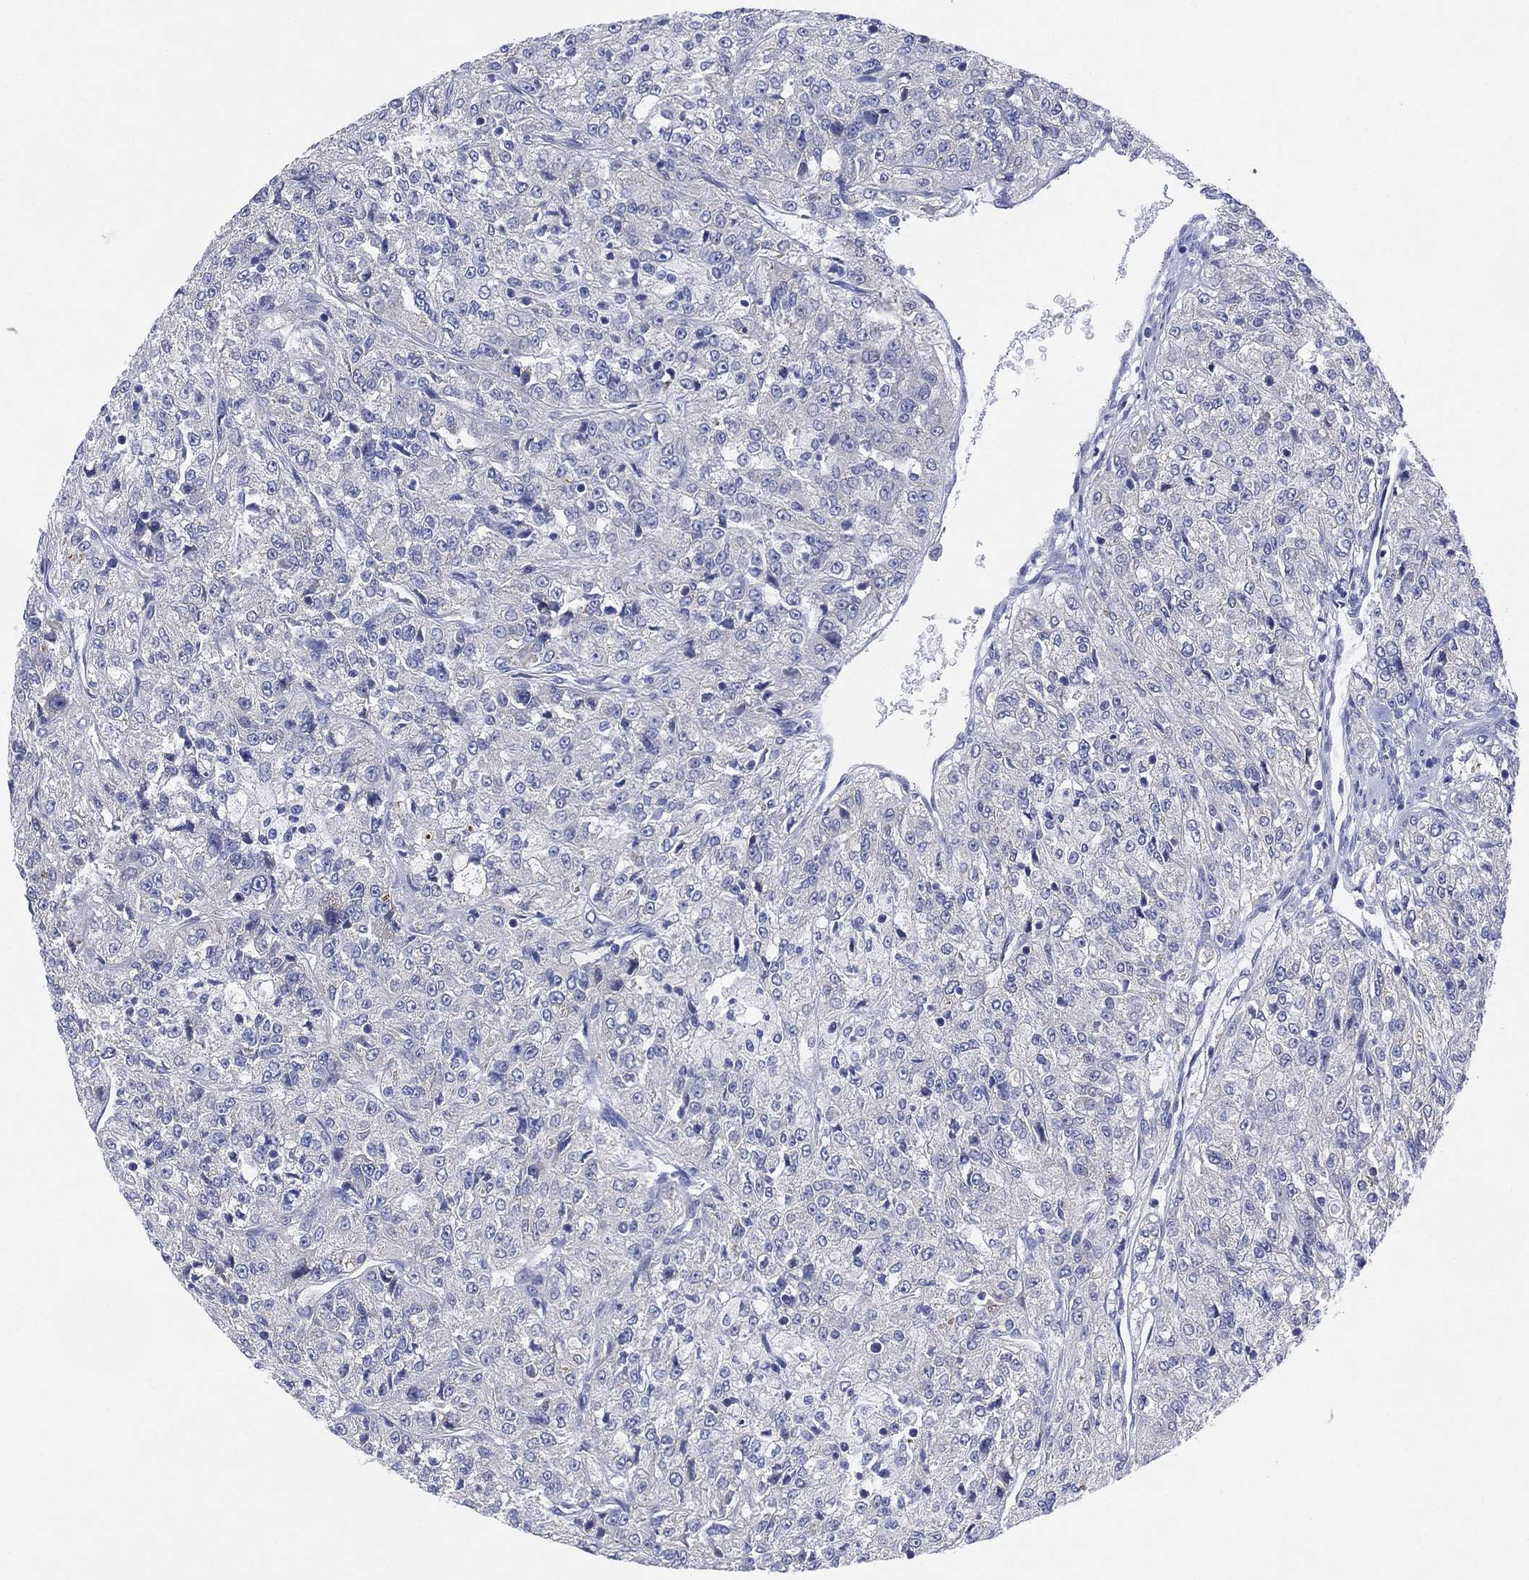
{"staining": {"intensity": "negative", "quantity": "none", "location": "none"}, "tissue": "renal cancer", "cell_type": "Tumor cells", "image_type": "cancer", "snomed": [{"axis": "morphology", "description": "Adenocarcinoma, NOS"}, {"axis": "topography", "description": "Kidney"}], "caption": "Renal cancer (adenocarcinoma) stained for a protein using IHC reveals no positivity tumor cells.", "gene": "CHRNA3", "patient": {"sex": "female", "age": 63}}